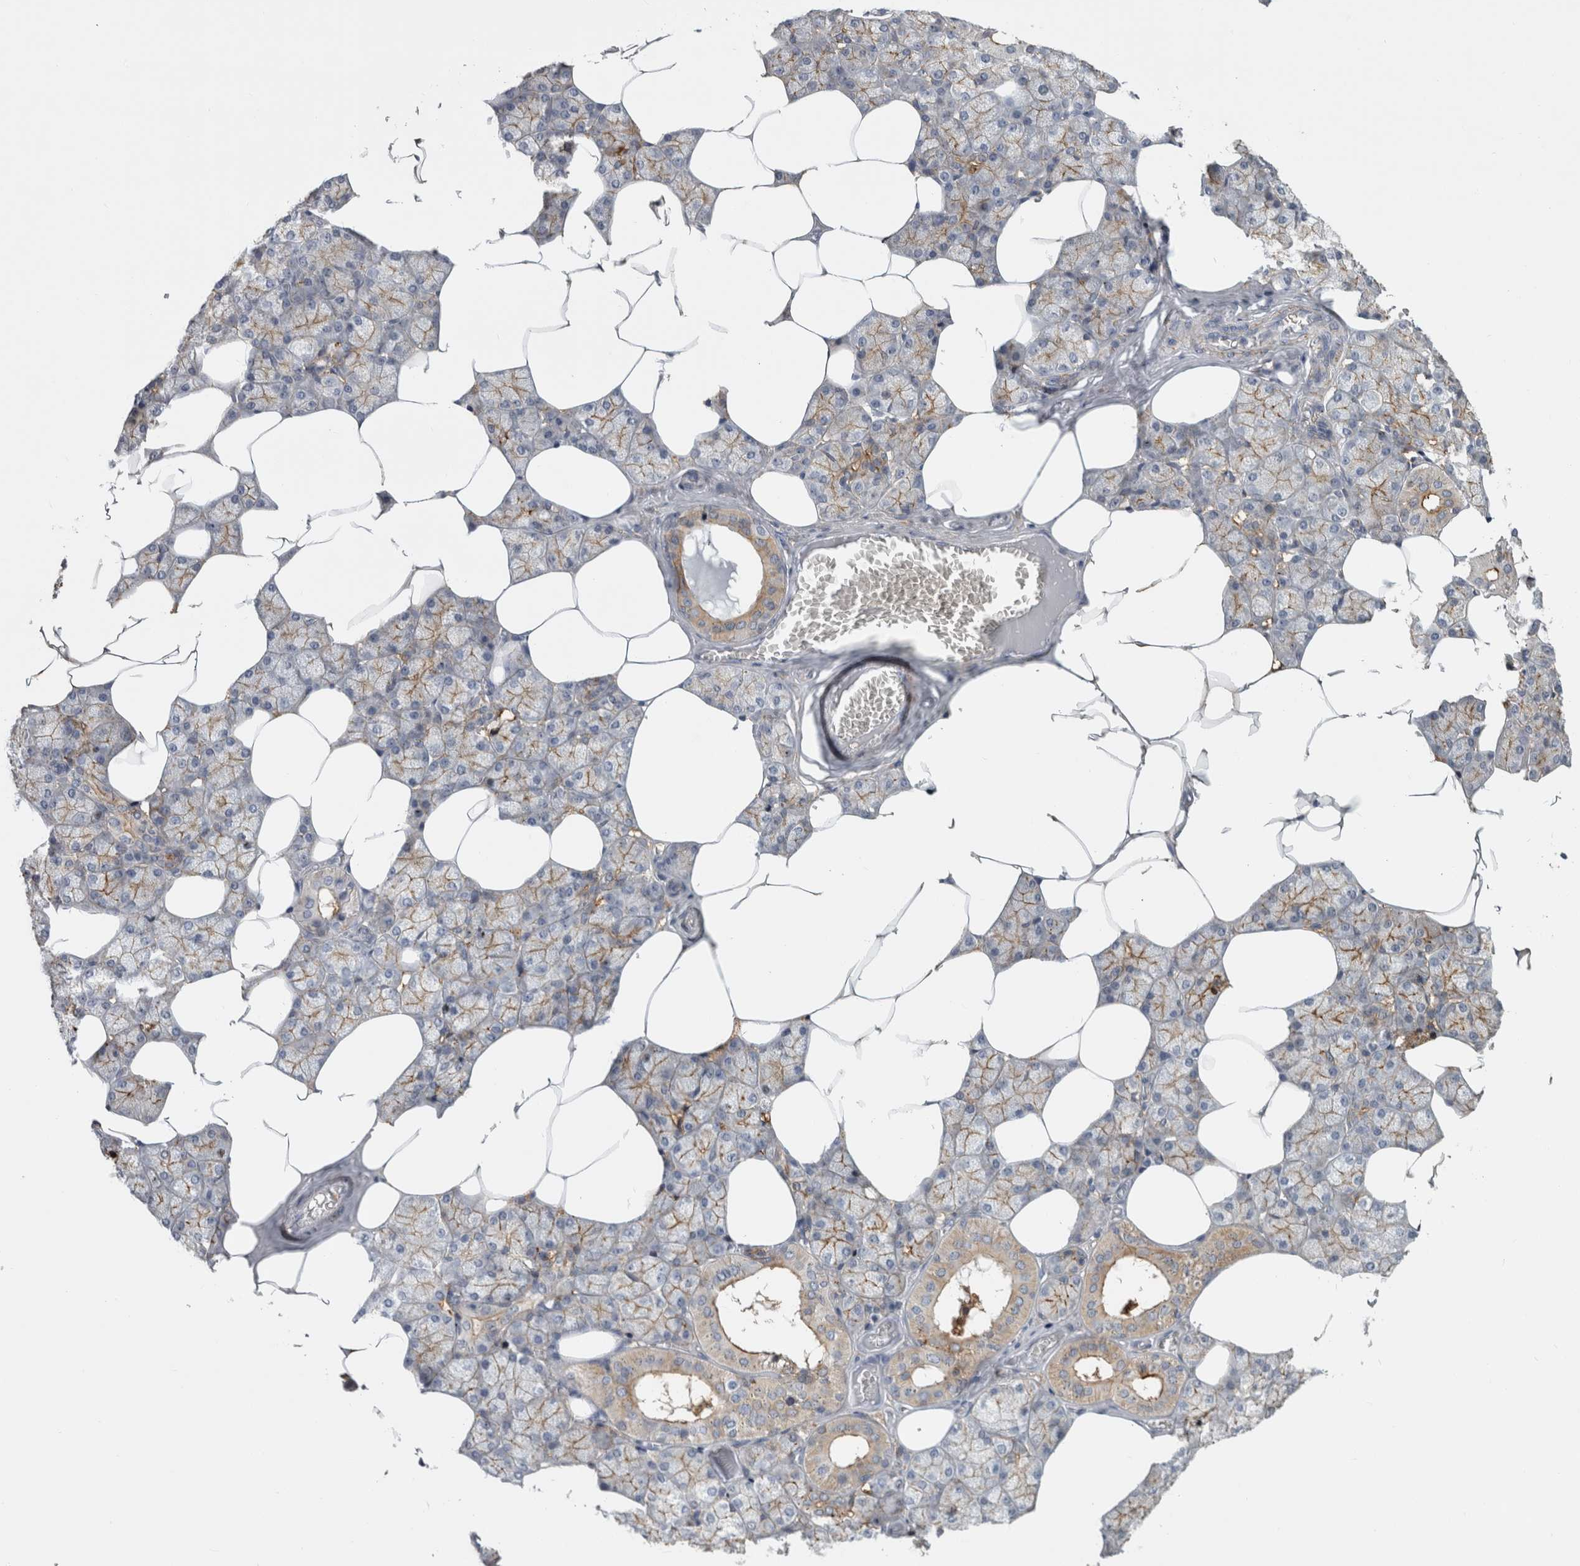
{"staining": {"intensity": "moderate", "quantity": ">75%", "location": "cytoplasmic/membranous"}, "tissue": "salivary gland", "cell_type": "Glandular cells", "image_type": "normal", "snomed": [{"axis": "morphology", "description": "Normal tissue, NOS"}, {"axis": "topography", "description": "Salivary gland"}], "caption": "An immunohistochemistry micrograph of normal tissue is shown. Protein staining in brown highlights moderate cytoplasmic/membranous positivity in salivary gland within glandular cells.", "gene": "DNAJC24", "patient": {"sex": "male", "age": 62}}